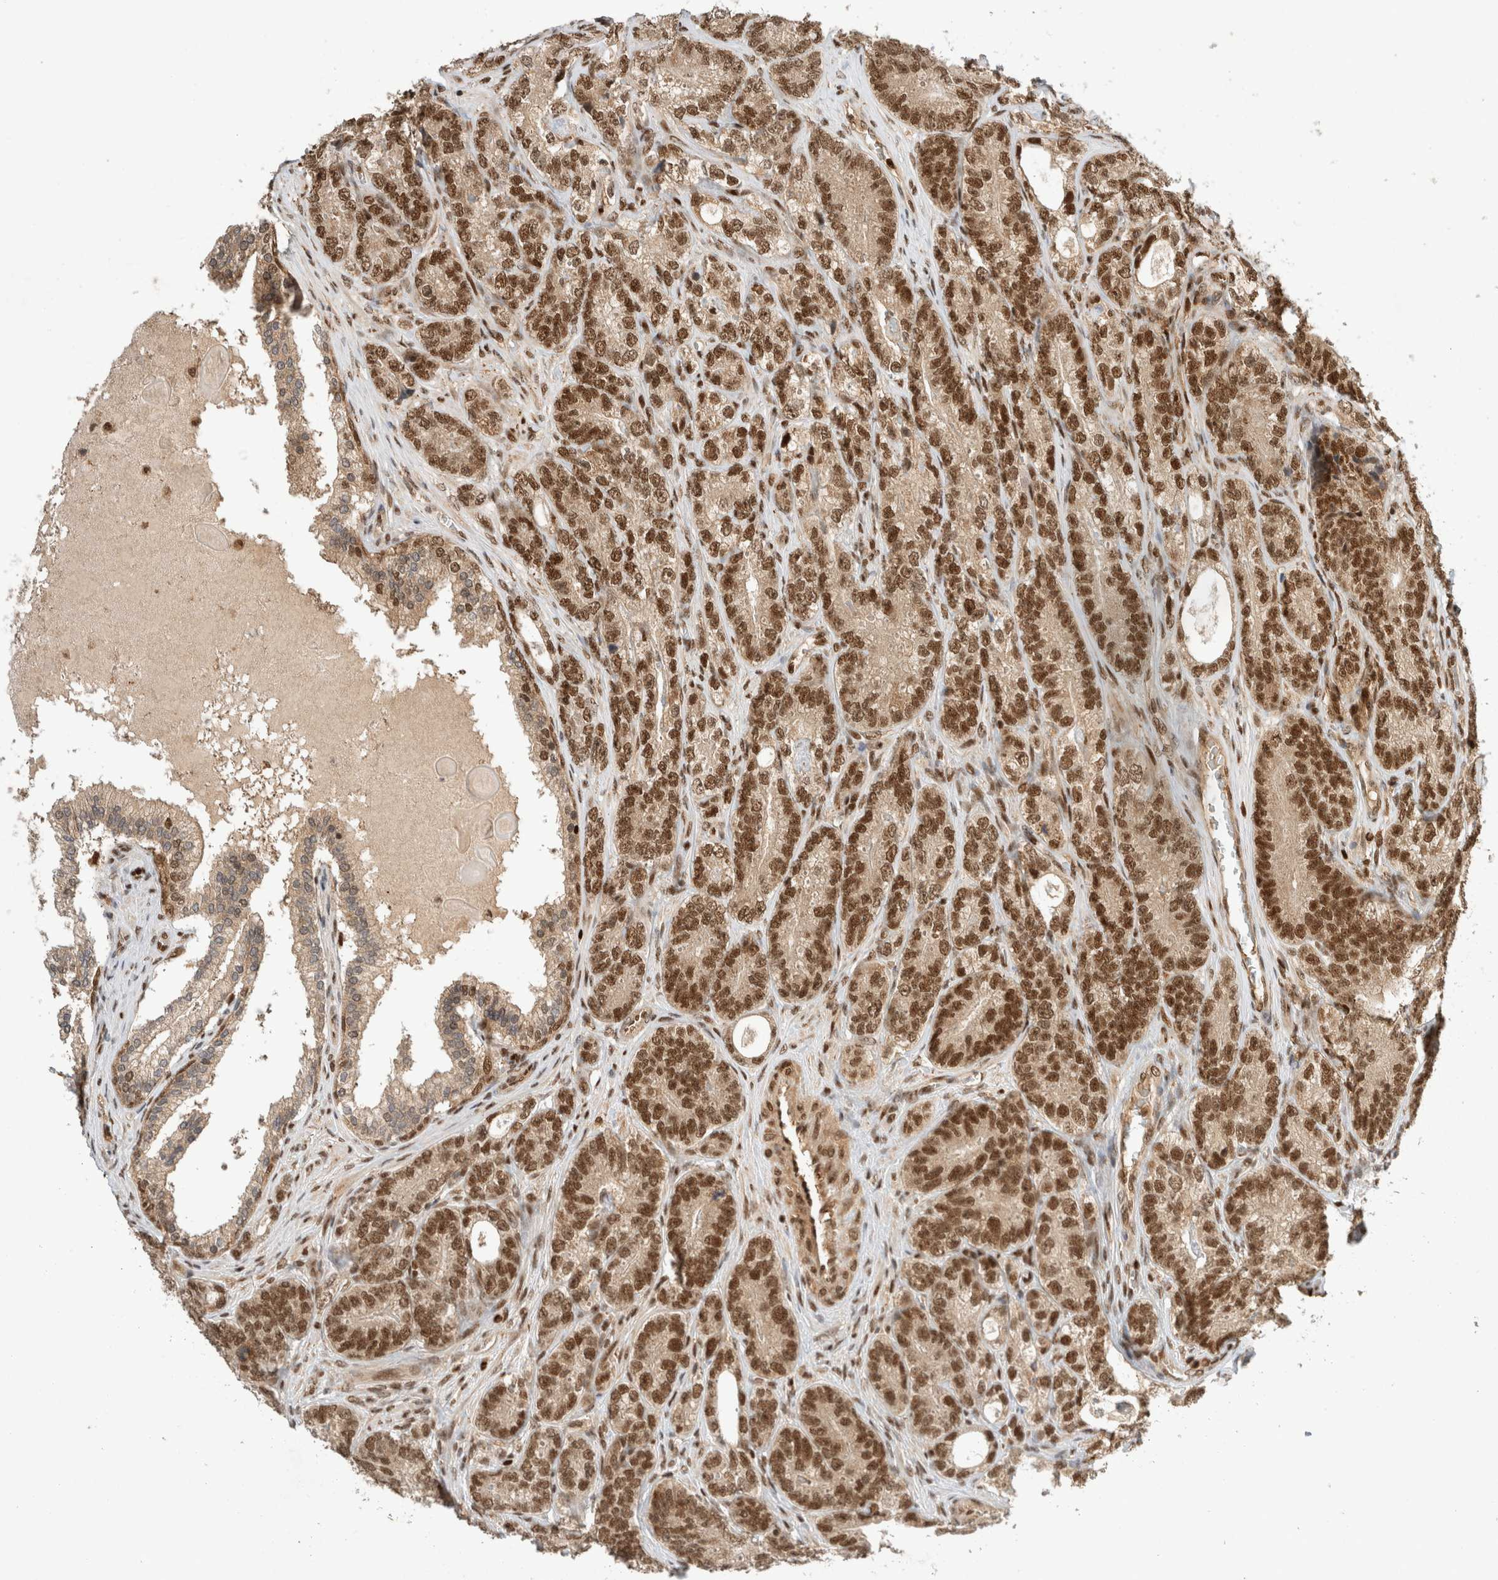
{"staining": {"intensity": "strong", "quantity": ">75%", "location": "cytoplasmic/membranous,nuclear"}, "tissue": "prostate cancer", "cell_type": "Tumor cells", "image_type": "cancer", "snomed": [{"axis": "morphology", "description": "Adenocarcinoma, High grade"}, {"axis": "topography", "description": "Prostate"}], "caption": "Protein analysis of prostate adenocarcinoma (high-grade) tissue exhibits strong cytoplasmic/membranous and nuclear expression in about >75% of tumor cells.", "gene": "SNRNP40", "patient": {"sex": "male", "age": 56}}